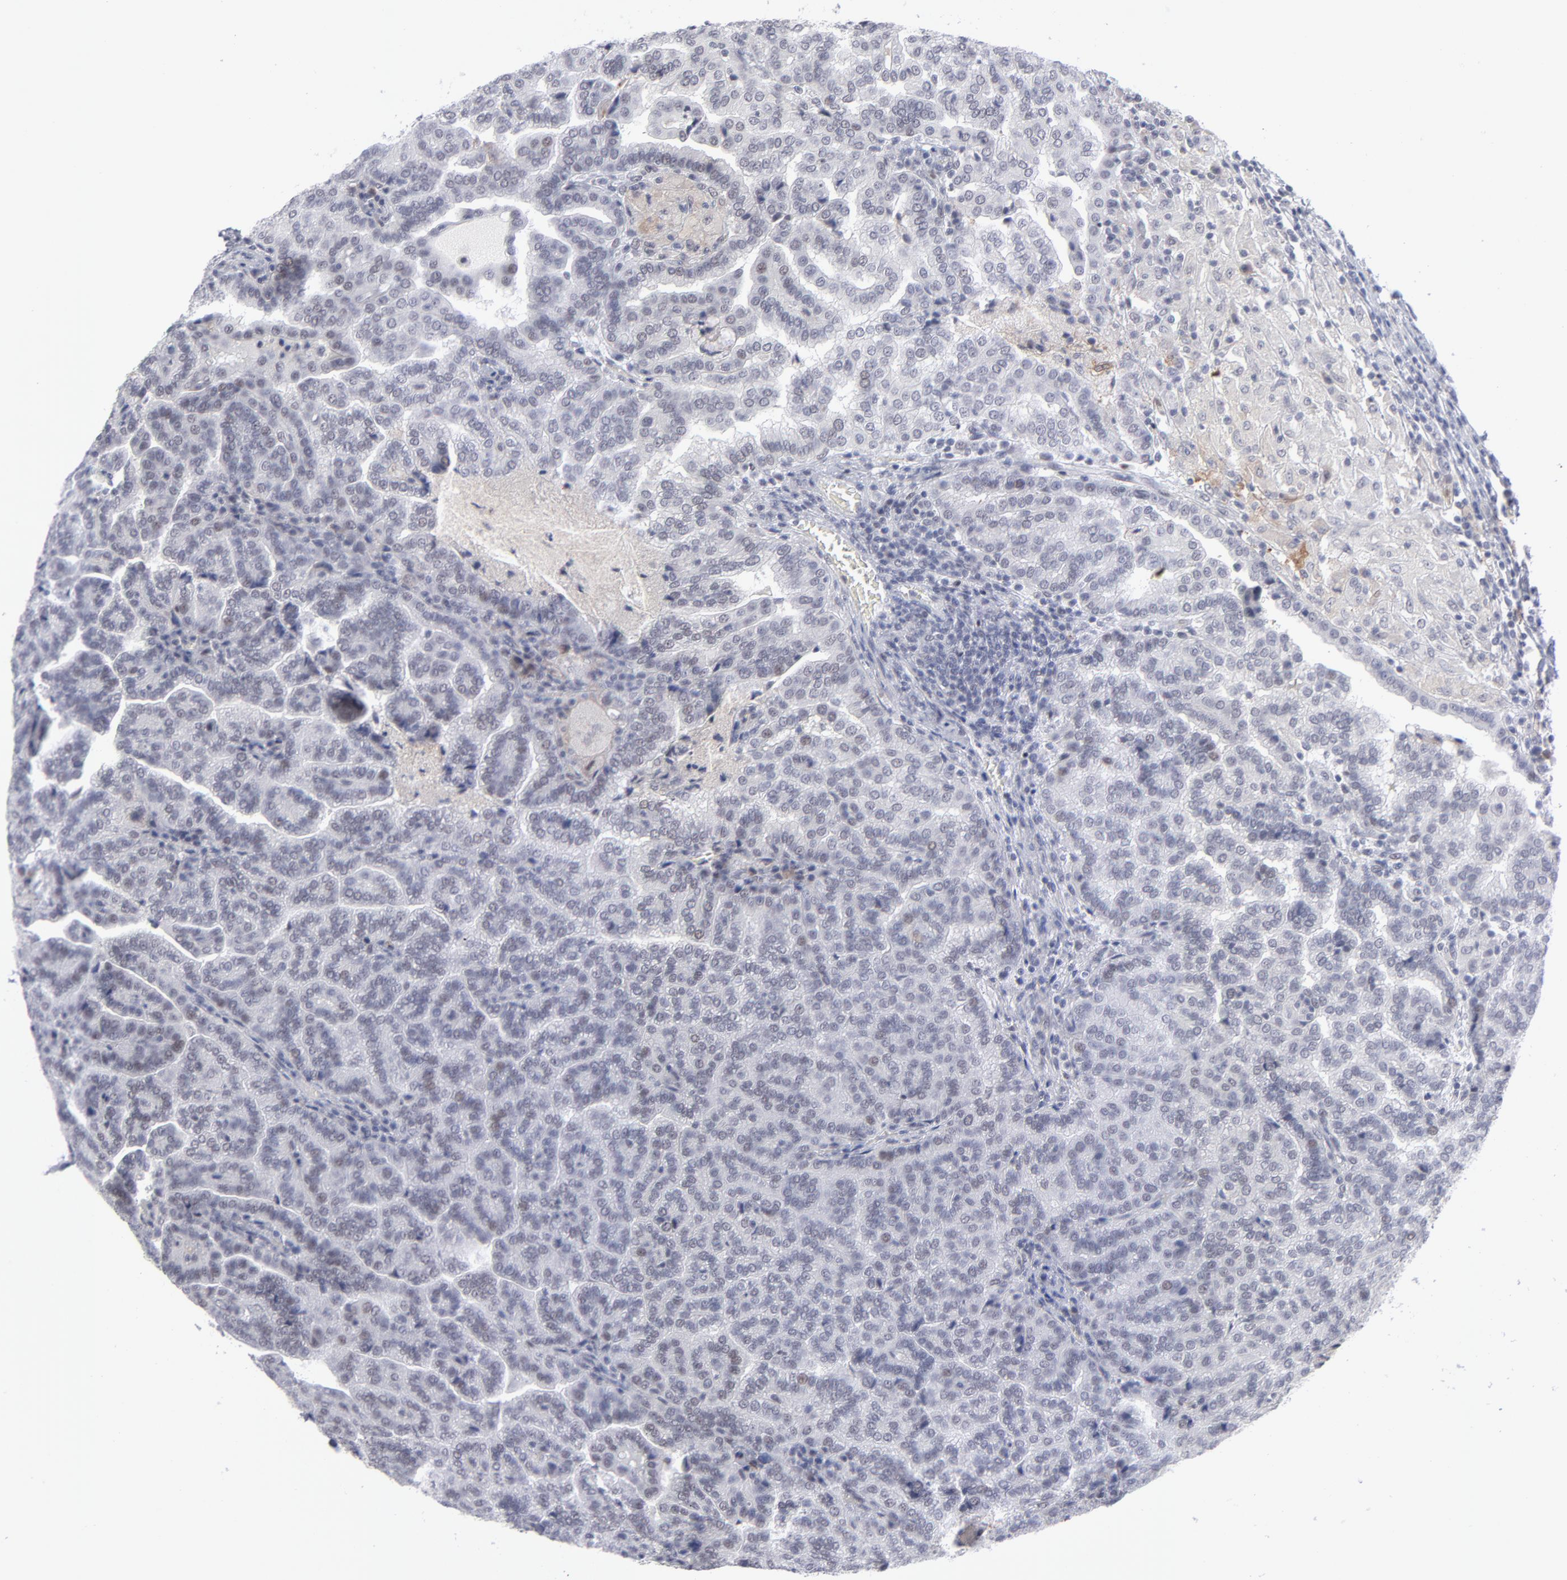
{"staining": {"intensity": "negative", "quantity": "none", "location": "none"}, "tissue": "renal cancer", "cell_type": "Tumor cells", "image_type": "cancer", "snomed": [{"axis": "morphology", "description": "Adenocarcinoma, NOS"}, {"axis": "topography", "description": "Kidney"}], "caption": "A micrograph of human renal cancer (adenocarcinoma) is negative for staining in tumor cells.", "gene": "CCR2", "patient": {"sex": "male", "age": 61}}